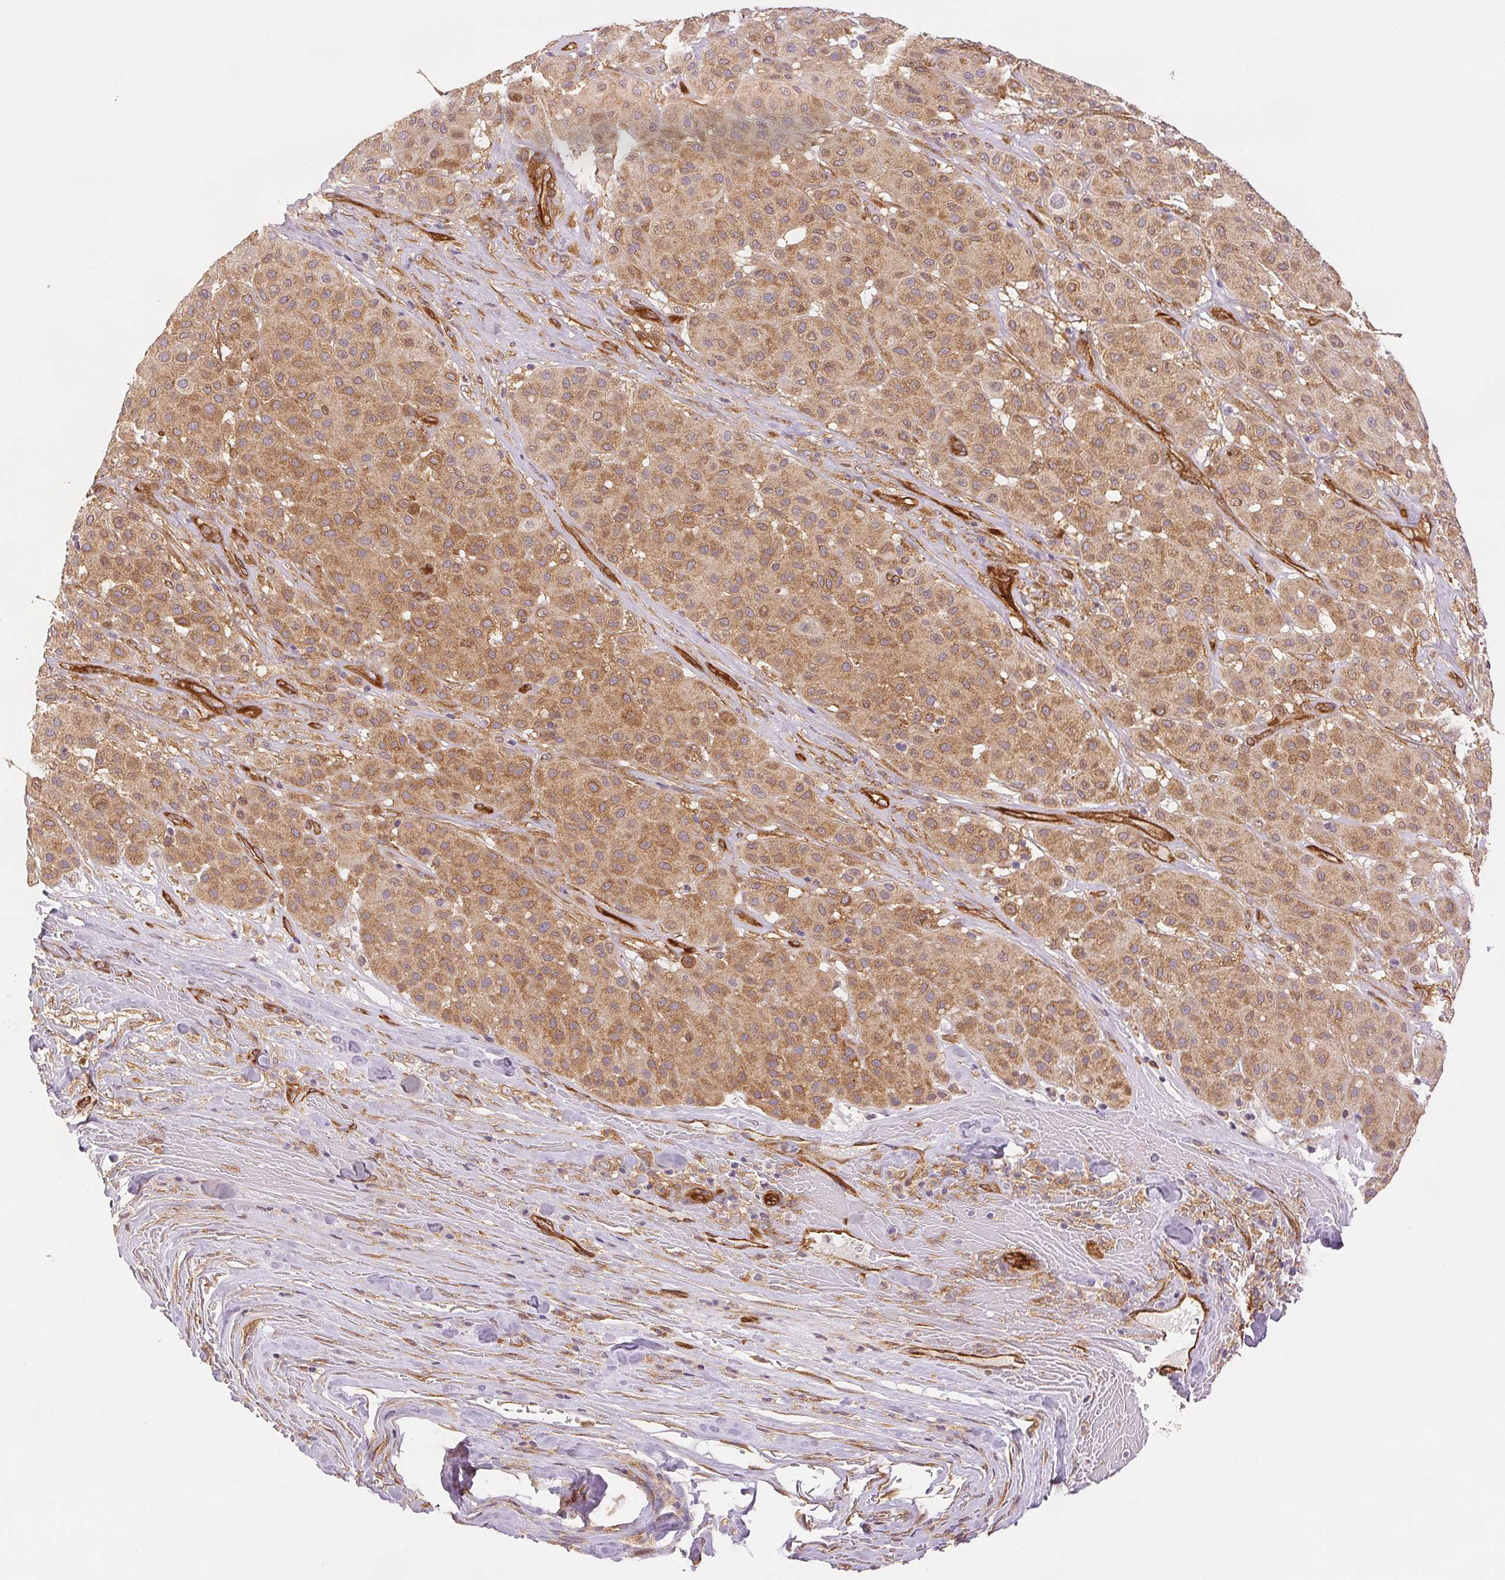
{"staining": {"intensity": "moderate", "quantity": ">75%", "location": "cytoplasmic/membranous"}, "tissue": "melanoma", "cell_type": "Tumor cells", "image_type": "cancer", "snomed": [{"axis": "morphology", "description": "Malignant melanoma, Metastatic site"}, {"axis": "topography", "description": "Smooth muscle"}], "caption": "IHC (DAB) staining of melanoma shows moderate cytoplasmic/membranous protein positivity in about >75% of tumor cells.", "gene": "DIAPH2", "patient": {"sex": "male", "age": 41}}